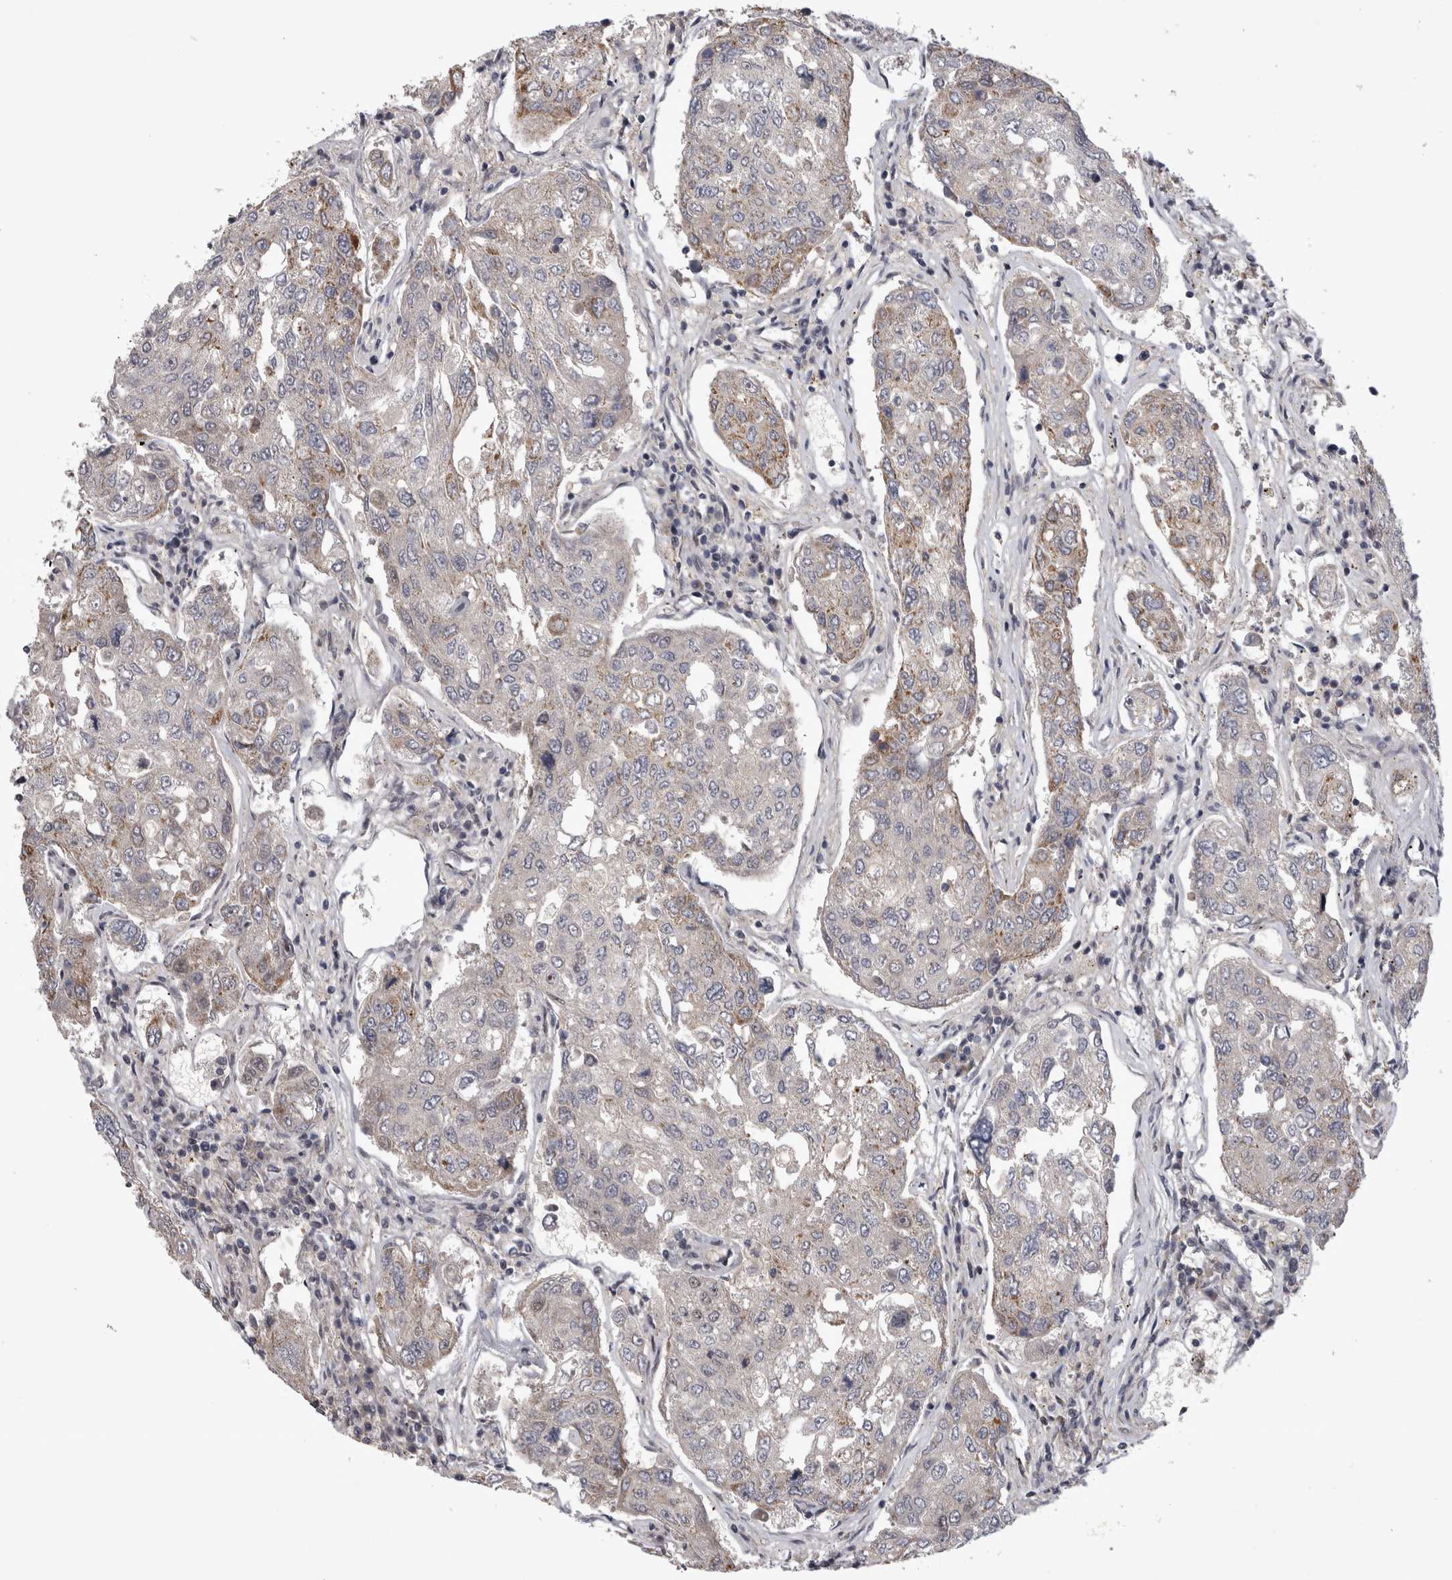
{"staining": {"intensity": "weak", "quantity": "<25%", "location": "cytoplasmic/membranous"}, "tissue": "urothelial cancer", "cell_type": "Tumor cells", "image_type": "cancer", "snomed": [{"axis": "morphology", "description": "Urothelial carcinoma, High grade"}, {"axis": "topography", "description": "Lymph node"}, {"axis": "topography", "description": "Urinary bladder"}], "caption": "An immunohistochemistry image of urothelial cancer is shown. There is no staining in tumor cells of urothelial cancer.", "gene": "IFI44", "patient": {"sex": "male", "age": 51}}